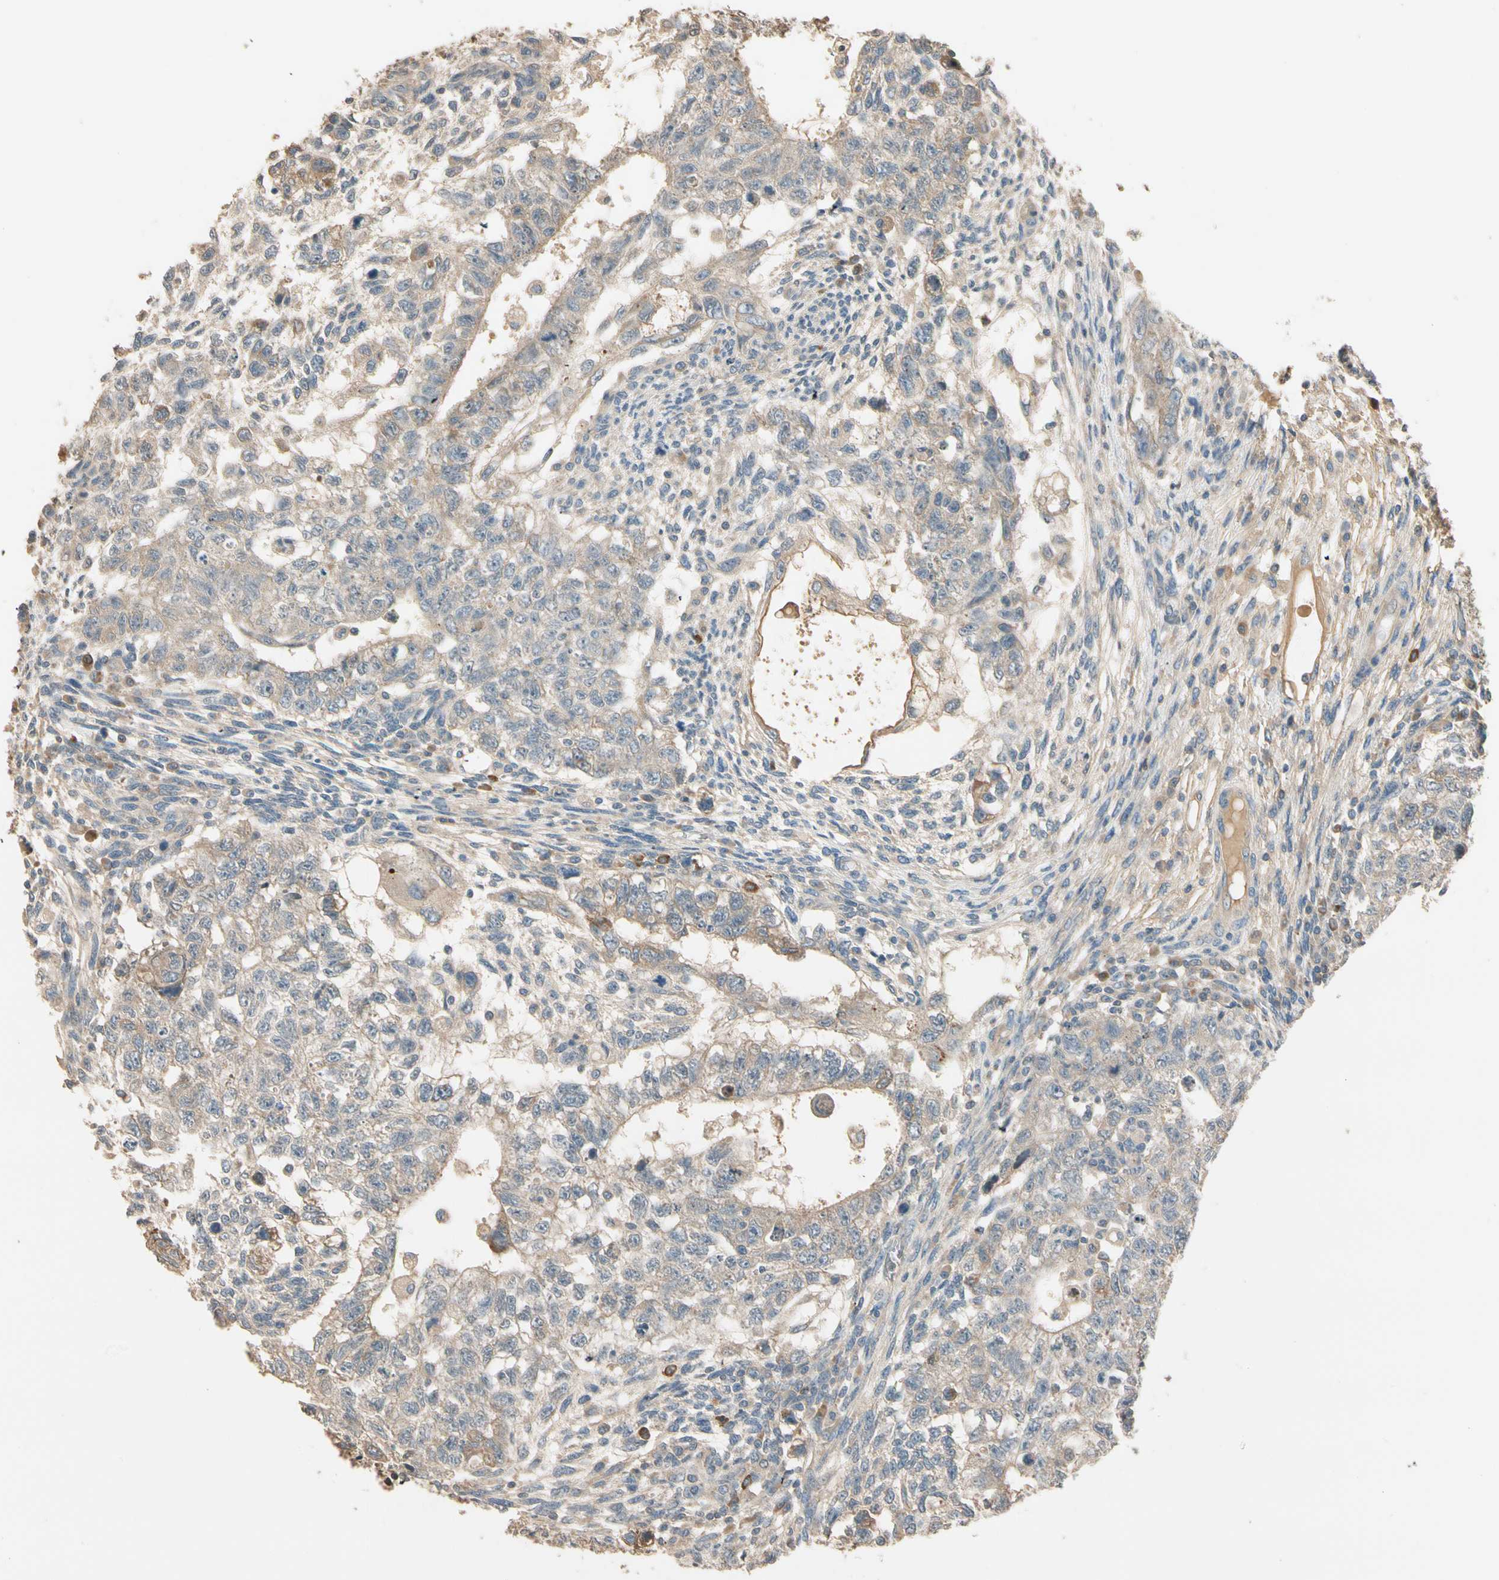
{"staining": {"intensity": "weak", "quantity": ">75%", "location": "cytoplasmic/membranous"}, "tissue": "testis cancer", "cell_type": "Tumor cells", "image_type": "cancer", "snomed": [{"axis": "morphology", "description": "Normal tissue, NOS"}, {"axis": "morphology", "description": "Carcinoma, Embryonal, NOS"}, {"axis": "topography", "description": "Testis"}], "caption": "Protein expression analysis of human embryonal carcinoma (testis) reveals weak cytoplasmic/membranous expression in about >75% of tumor cells.", "gene": "TNFRSF21", "patient": {"sex": "male", "age": 36}}